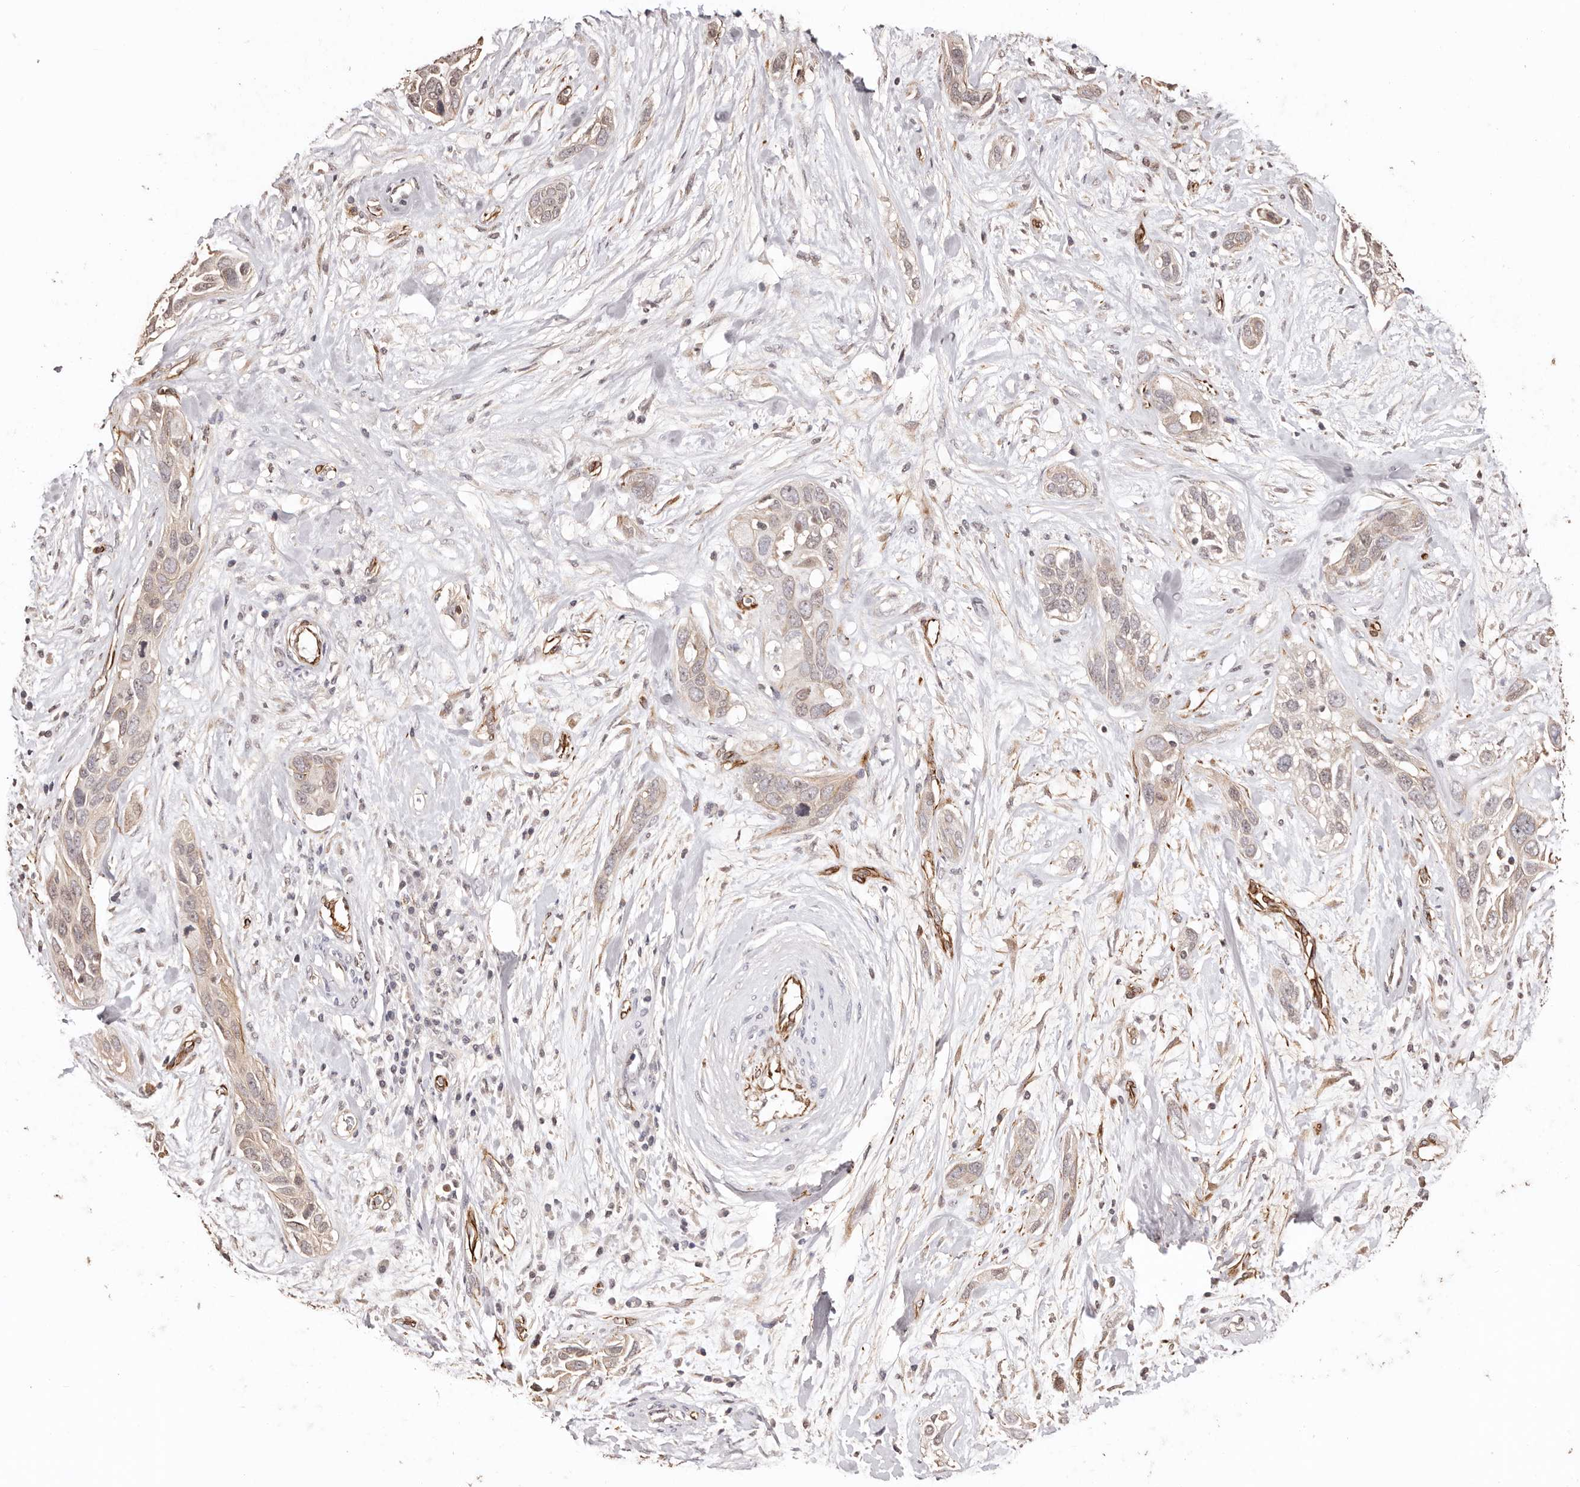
{"staining": {"intensity": "weak", "quantity": "<25%", "location": "cytoplasmic/membranous"}, "tissue": "pancreatic cancer", "cell_type": "Tumor cells", "image_type": "cancer", "snomed": [{"axis": "morphology", "description": "Adenocarcinoma, NOS"}, {"axis": "topography", "description": "Pancreas"}], "caption": "IHC micrograph of pancreatic adenocarcinoma stained for a protein (brown), which exhibits no positivity in tumor cells.", "gene": "ZNF557", "patient": {"sex": "female", "age": 60}}